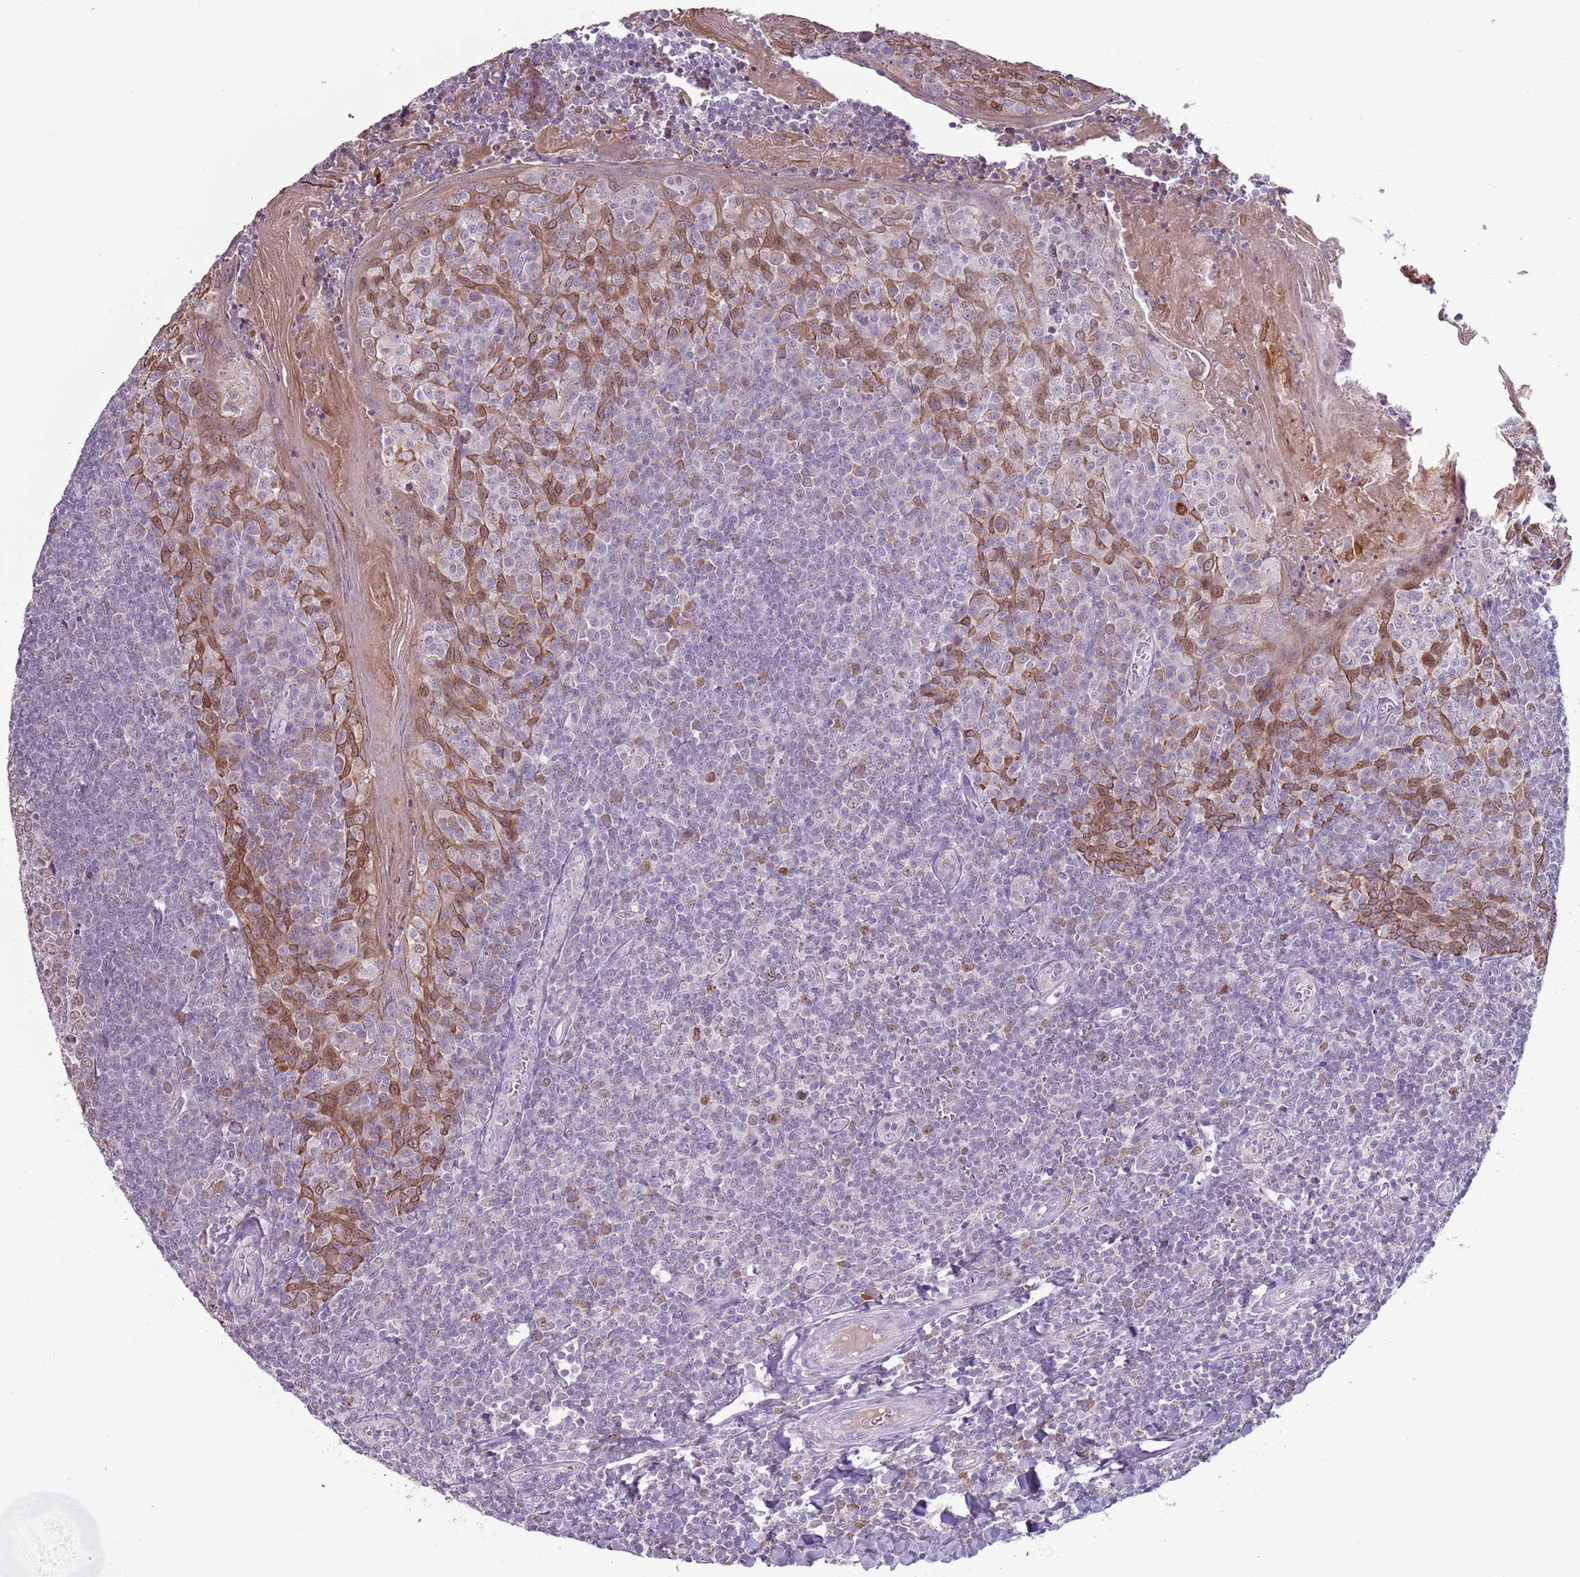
{"staining": {"intensity": "weak", "quantity": "25%-75%", "location": "cytoplasmic/membranous"}, "tissue": "tonsil", "cell_type": "Germinal center cells", "image_type": "normal", "snomed": [{"axis": "morphology", "description": "Normal tissue, NOS"}, {"axis": "topography", "description": "Tonsil"}], "caption": "Brown immunohistochemical staining in benign human tonsil demonstrates weak cytoplasmic/membranous positivity in about 25%-75% of germinal center cells. (DAB = brown stain, brightfield microscopy at high magnification).", "gene": "SYS1", "patient": {"sex": "male", "age": 27}}